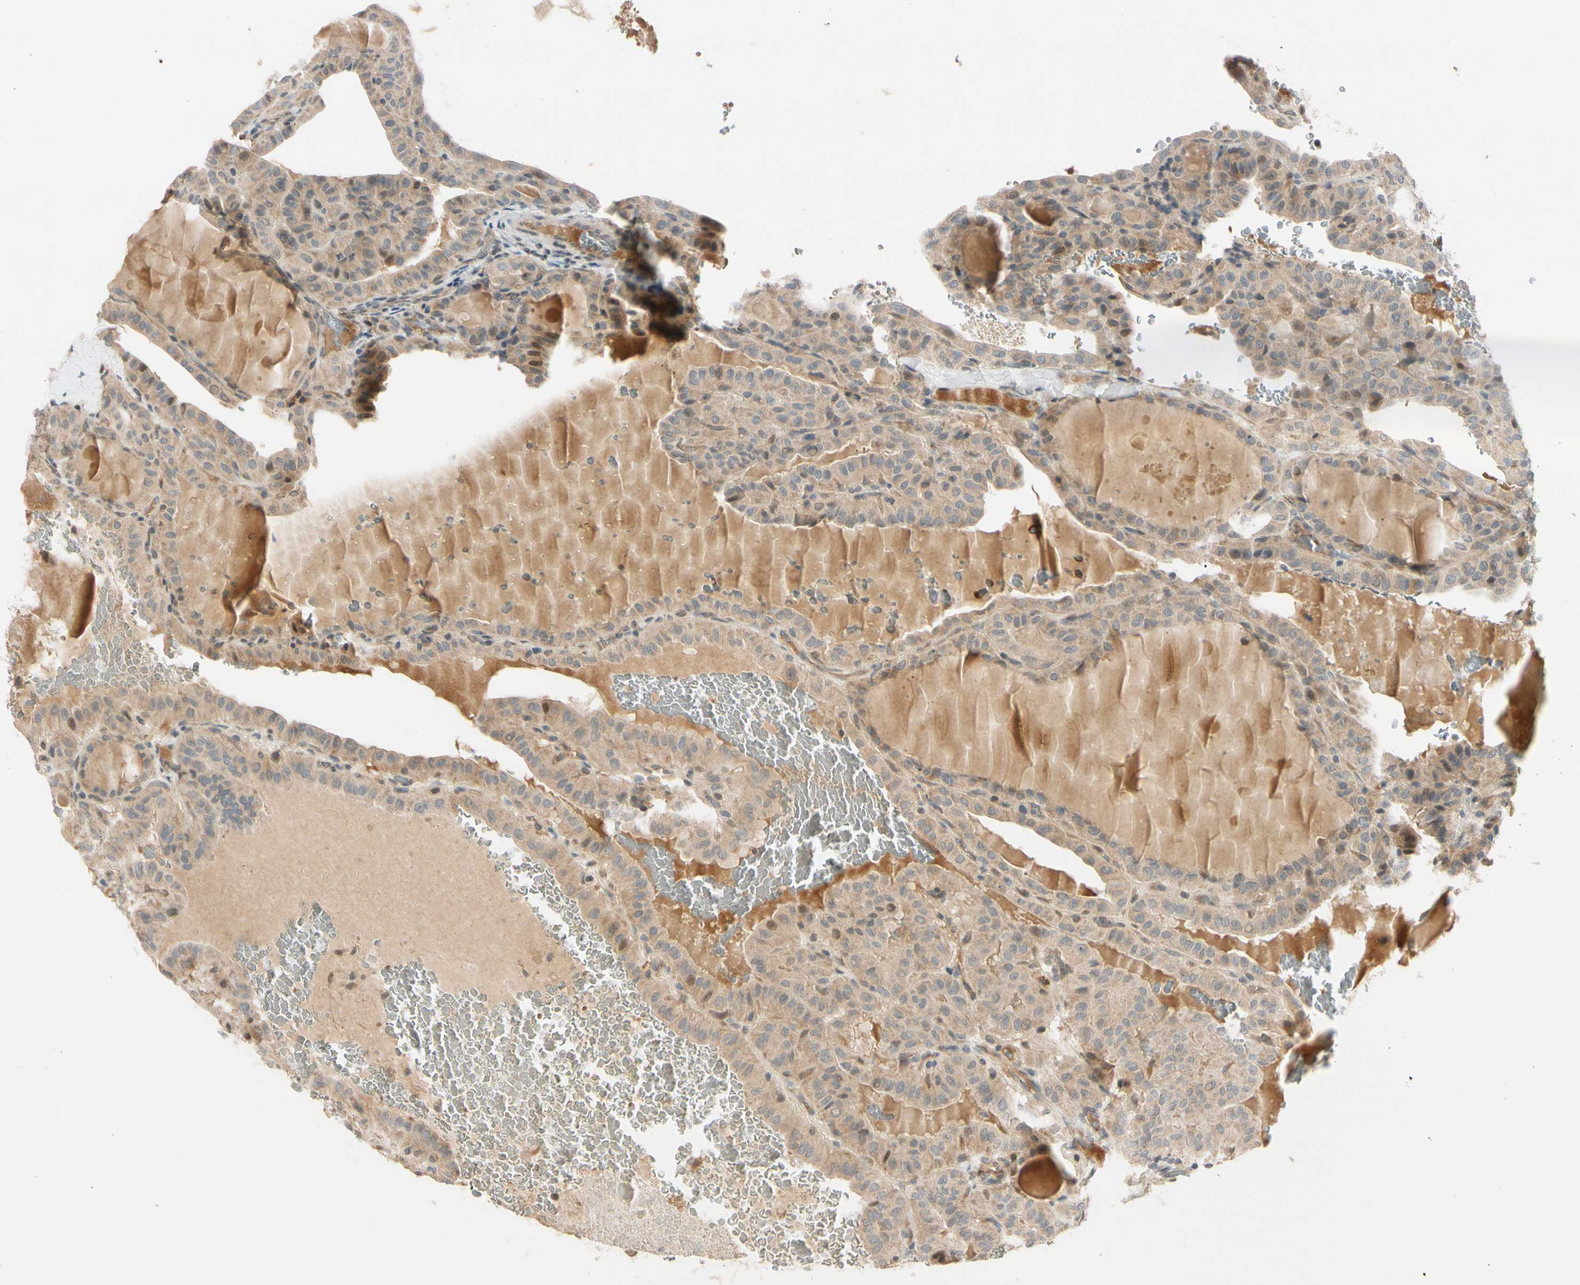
{"staining": {"intensity": "weak", "quantity": ">75%", "location": "cytoplasmic/membranous"}, "tissue": "thyroid cancer", "cell_type": "Tumor cells", "image_type": "cancer", "snomed": [{"axis": "morphology", "description": "Papillary adenocarcinoma, NOS"}, {"axis": "topography", "description": "Thyroid gland"}], "caption": "Tumor cells exhibit low levels of weak cytoplasmic/membranous expression in about >75% of cells in thyroid cancer.", "gene": "FGF10", "patient": {"sex": "male", "age": 77}}